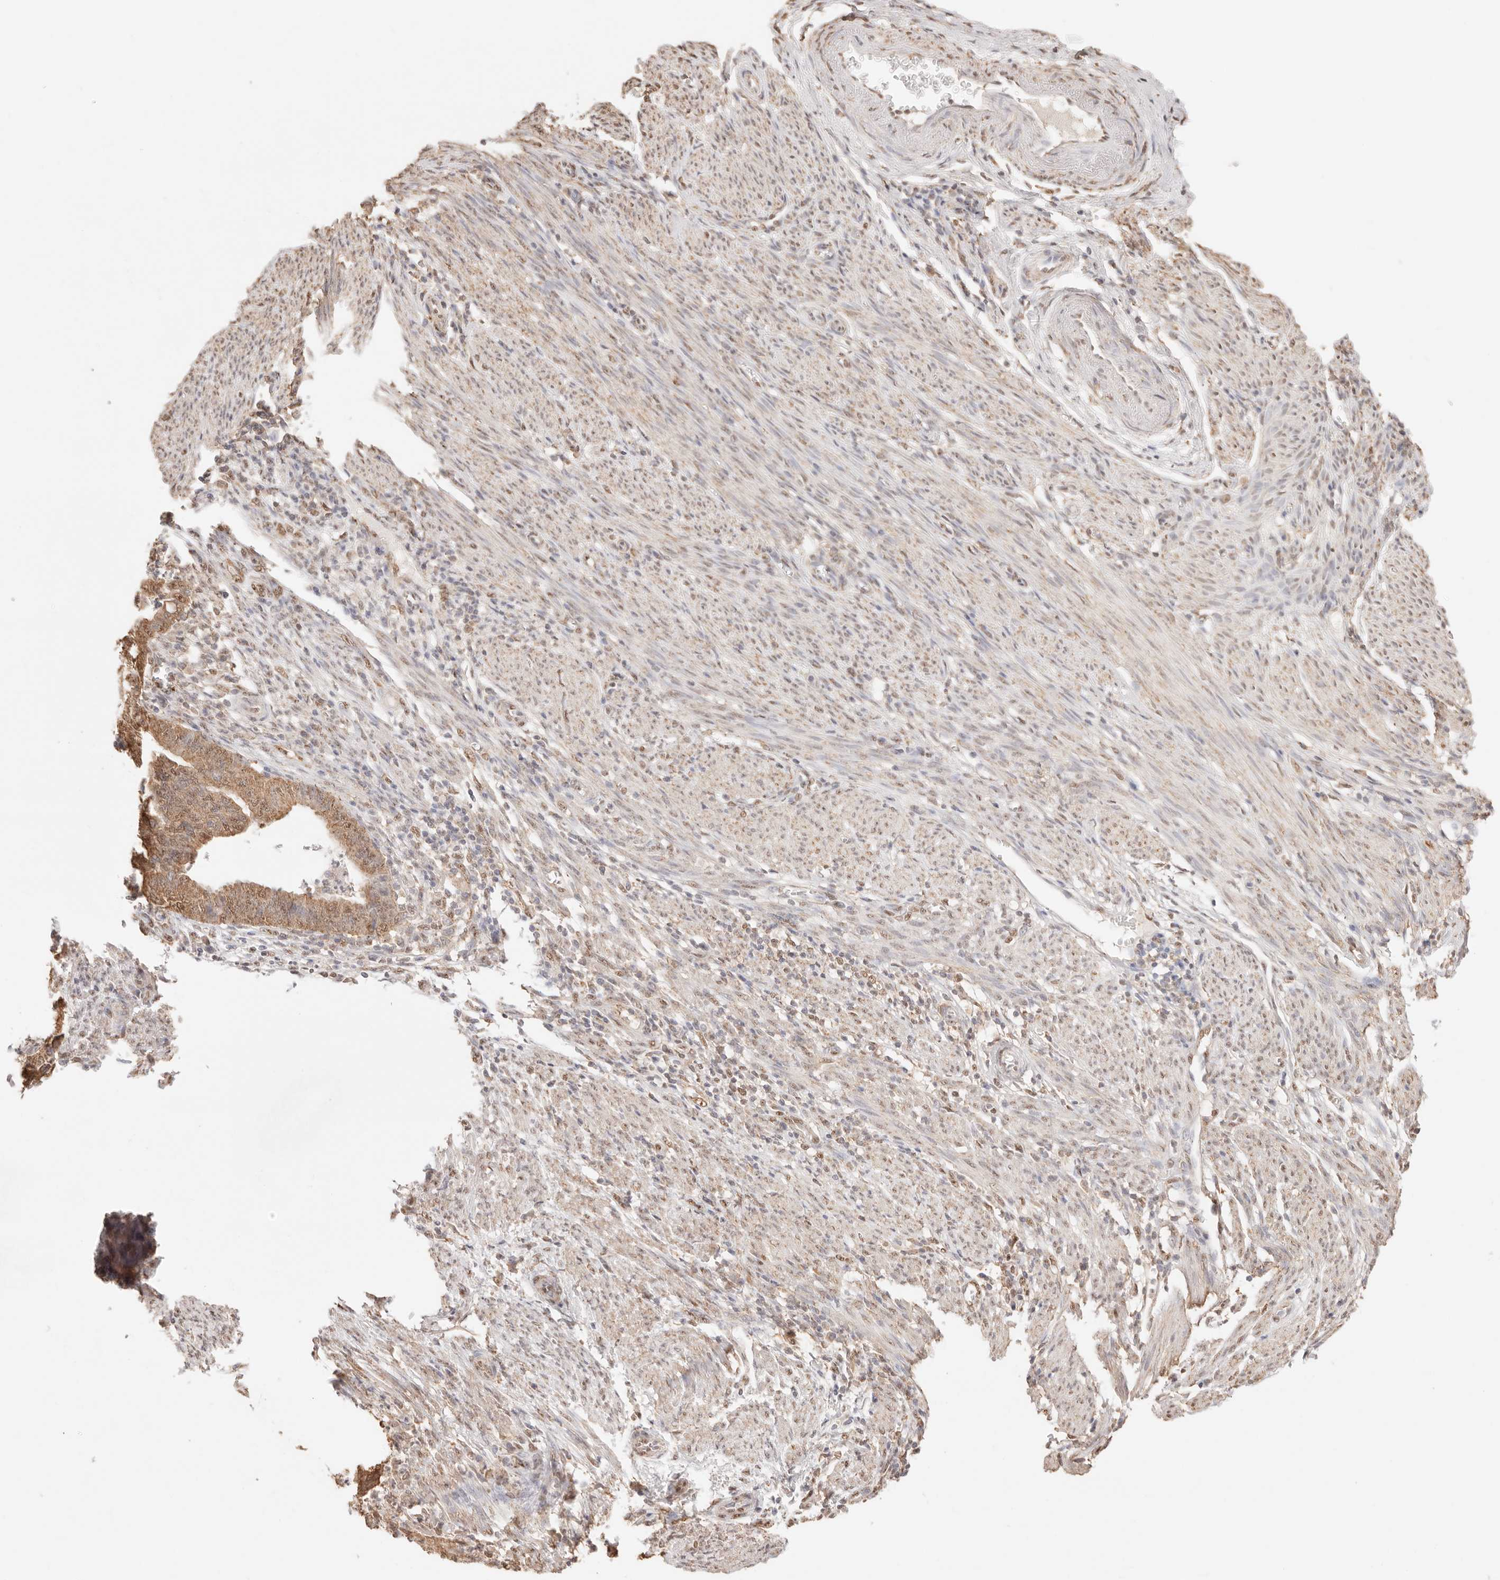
{"staining": {"intensity": "moderate", "quantity": ">75%", "location": "cytoplasmic/membranous"}, "tissue": "endometrial cancer", "cell_type": "Tumor cells", "image_type": "cancer", "snomed": [{"axis": "morphology", "description": "Polyp, NOS"}, {"axis": "morphology", "description": "Adenocarcinoma, NOS"}, {"axis": "morphology", "description": "Adenoma, NOS"}, {"axis": "topography", "description": "Endometrium"}], "caption": "IHC image of neoplastic tissue: human endometrial cancer stained using immunohistochemistry (IHC) reveals medium levels of moderate protein expression localized specifically in the cytoplasmic/membranous of tumor cells, appearing as a cytoplasmic/membranous brown color.", "gene": "IL1R2", "patient": {"sex": "female", "age": 79}}